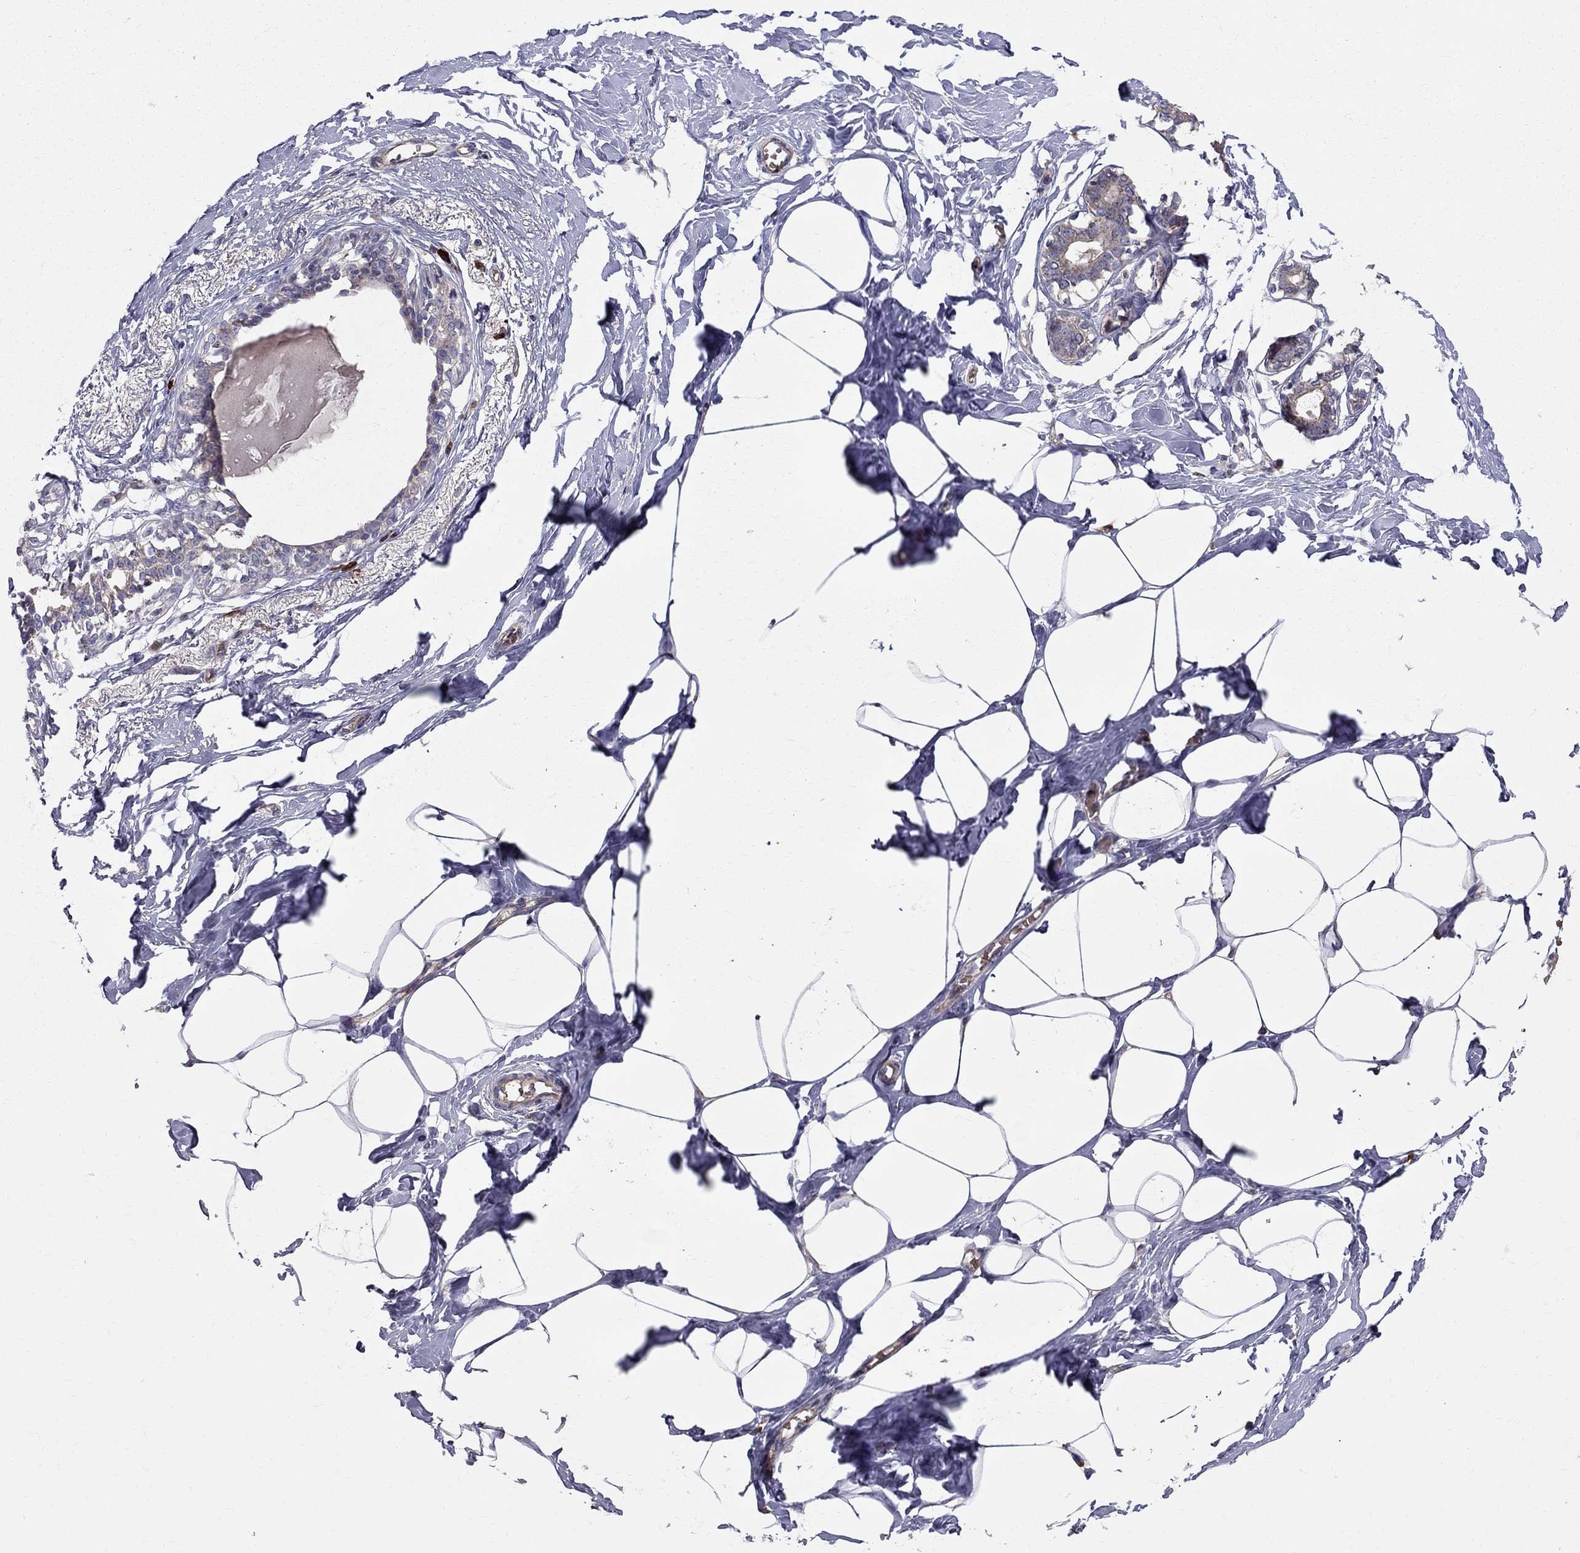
{"staining": {"intensity": "negative", "quantity": "none", "location": "none"}, "tissue": "breast", "cell_type": "Adipocytes", "image_type": "normal", "snomed": [{"axis": "morphology", "description": "Normal tissue, NOS"}, {"axis": "morphology", "description": "Lobular carcinoma, in situ"}, {"axis": "topography", "description": "Breast"}], "caption": "Benign breast was stained to show a protein in brown. There is no significant staining in adipocytes. (Immunohistochemistry, brightfield microscopy, high magnification).", "gene": "PIK3CG", "patient": {"sex": "female", "age": 35}}